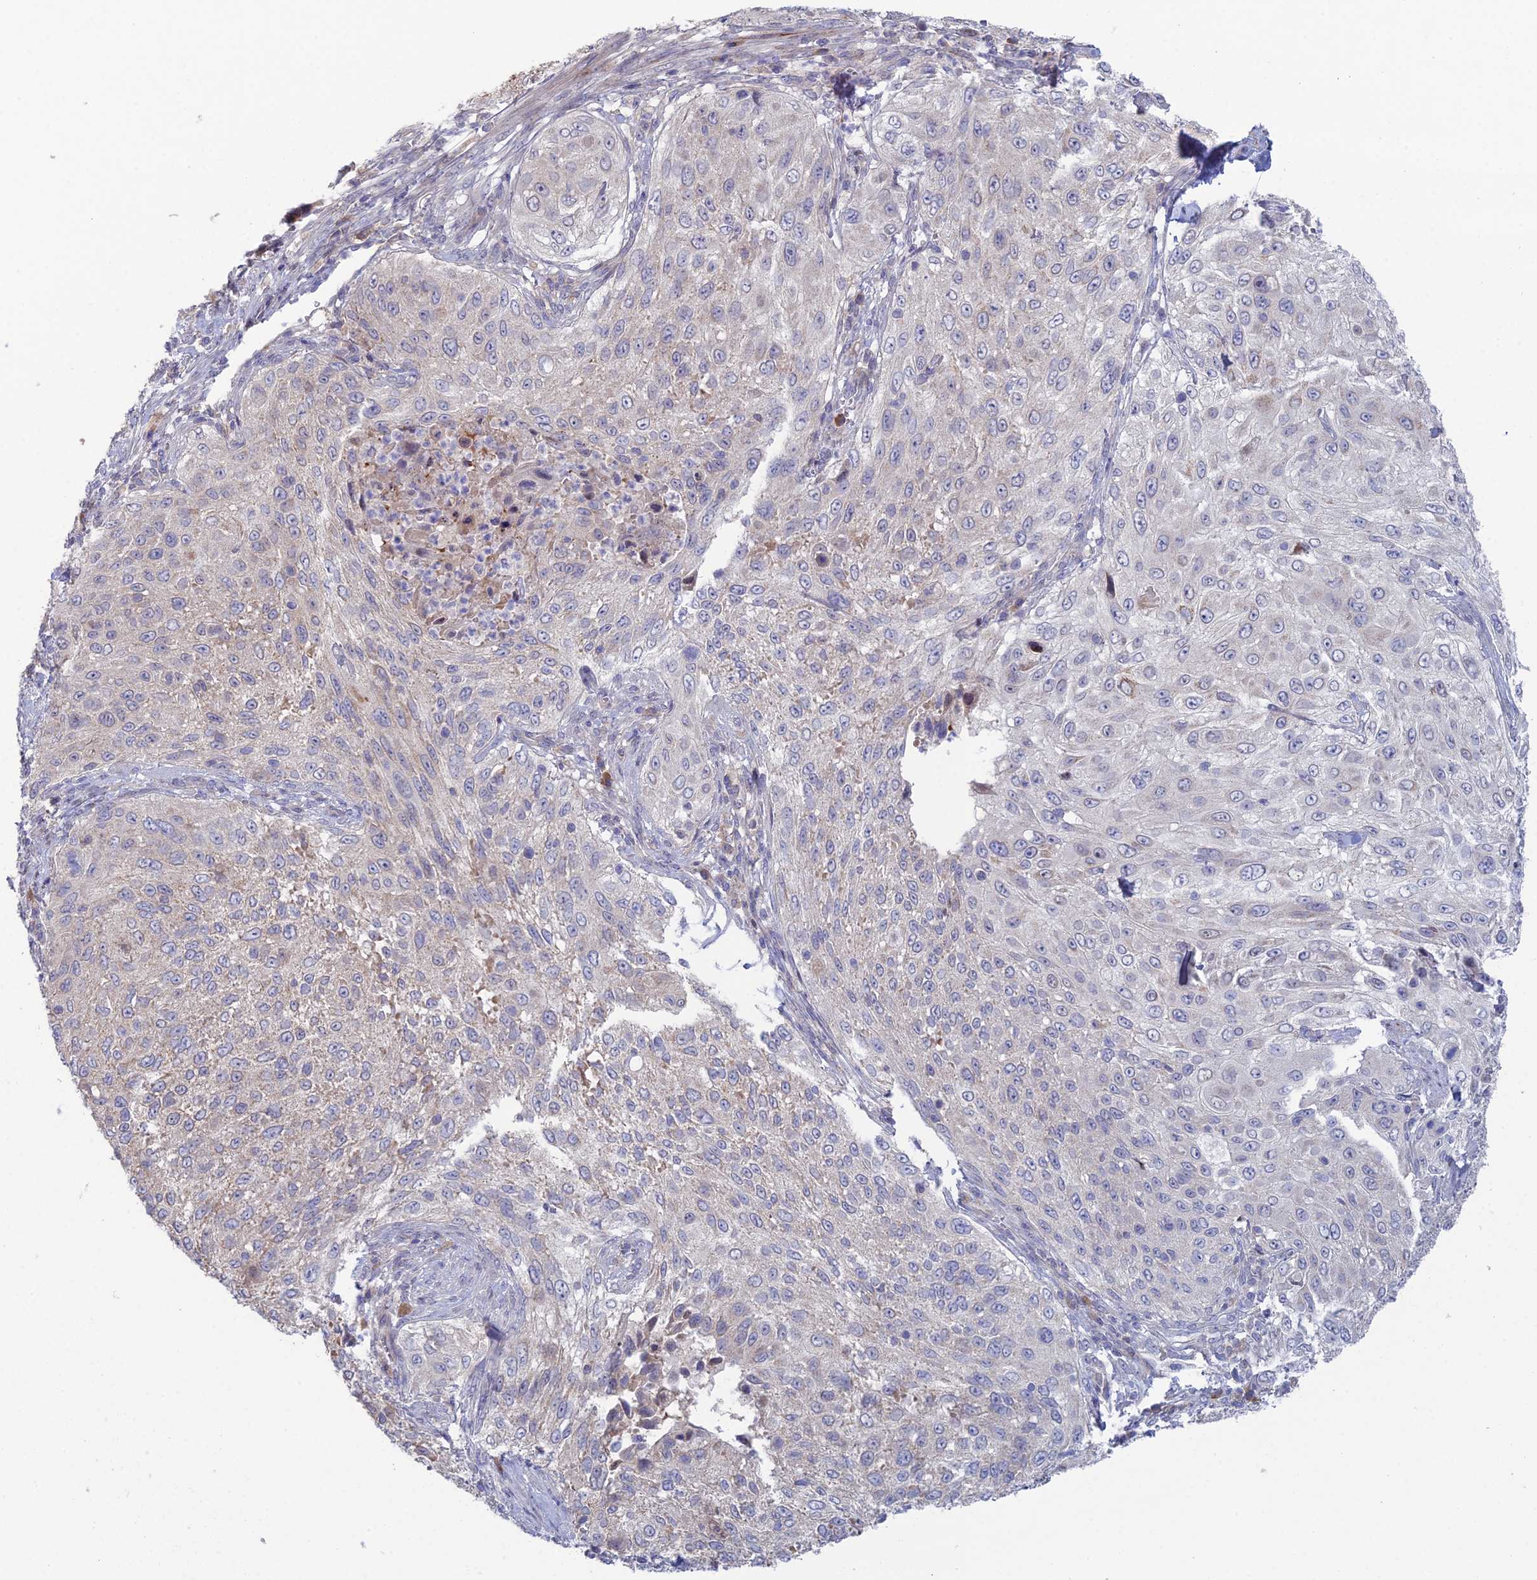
{"staining": {"intensity": "negative", "quantity": "none", "location": "none"}, "tissue": "cervical cancer", "cell_type": "Tumor cells", "image_type": "cancer", "snomed": [{"axis": "morphology", "description": "Squamous cell carcinoma, NOS"}, {"axis": "topography", "description": "Cervix"}], "caption": "High power microscopy photomicrograph of an IHC photomicrograph of squamous cell carcinoma (cervical), revealing no significant staining in tumor cells.", "gene": "ARL16", "patient": {"sex": "female", "age": 42}}